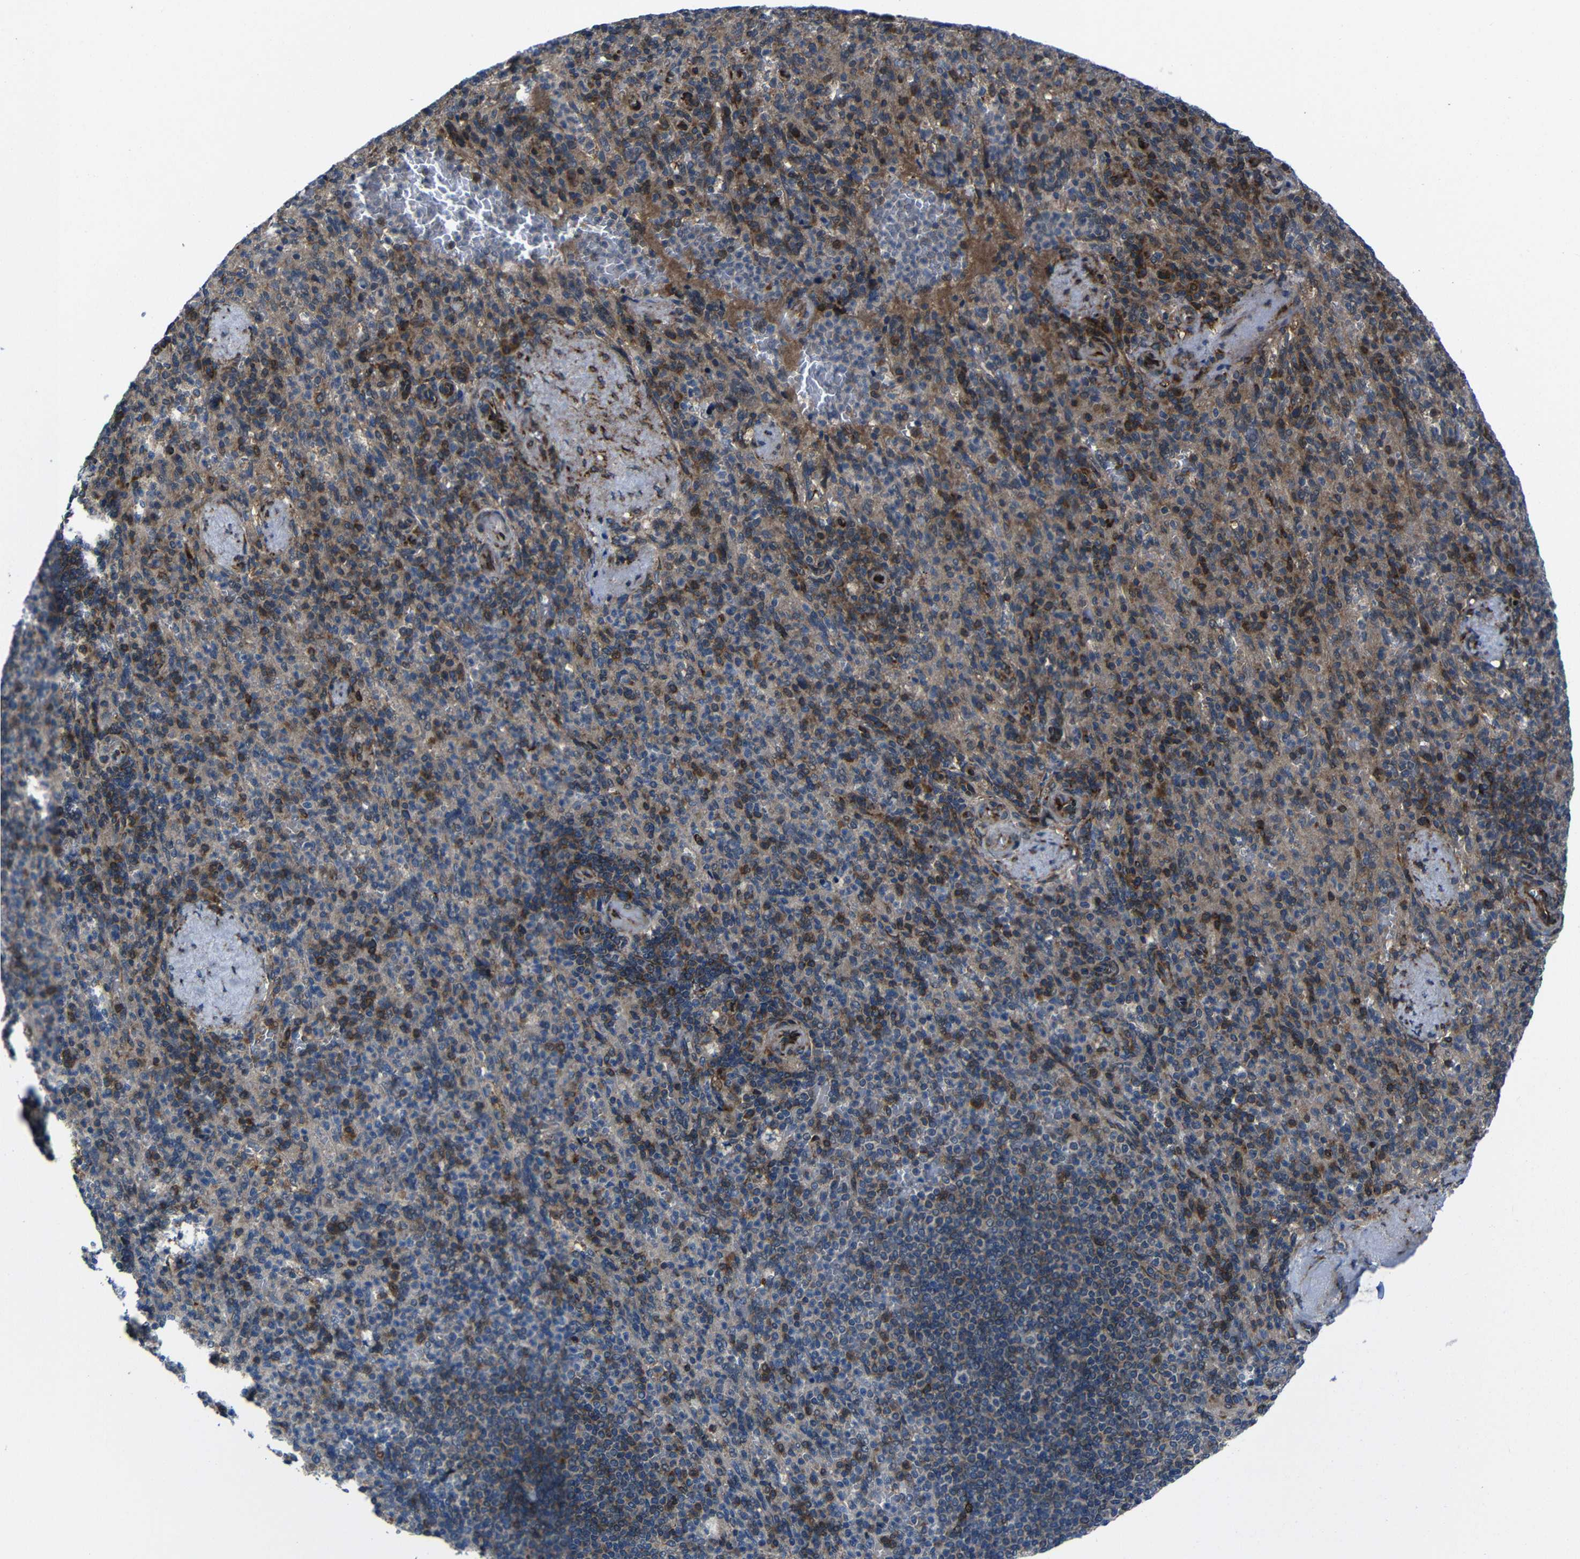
{"staining": {"intensity": "moderate", "quantity": "25%-75%", "location": "cytoplasmic/membranous"}, "tissue": "spleen", "cell_type": "Cells in red pulp", "image_type": "normal", "snomed": [{"axis": "morphology", "description": "Normal tissue, NOS"}, {"axis": "topography", "description": "Spleen"}], "caption": "High-power microscopy captured an IHC image of unremarkable spleen, revealing moderate cytoplasmic/membranous positivity in approximately 25%-75% of cells in red pulp.", "gene": "KIAA0513", "patient": {"sex": "female", "age": 74}}